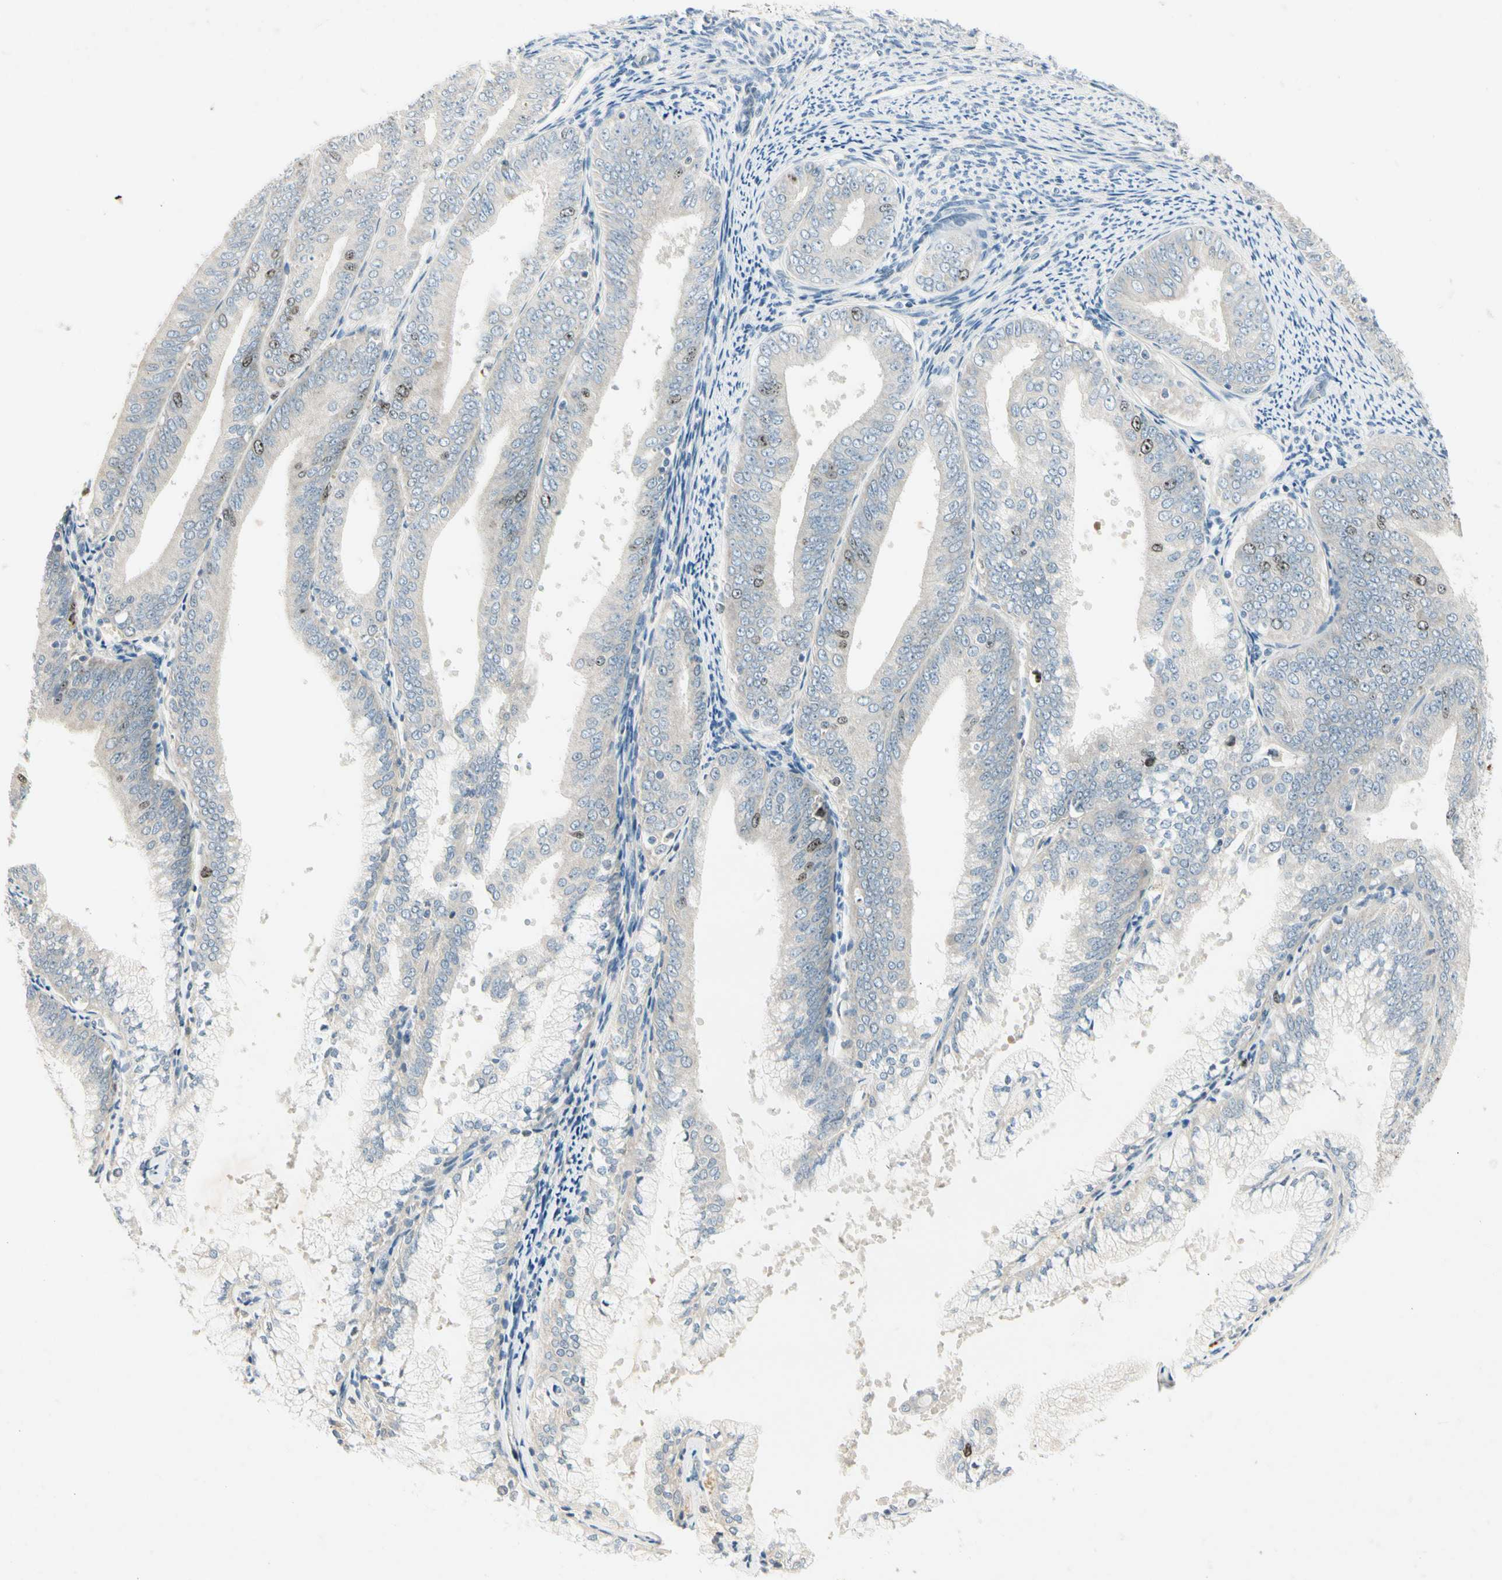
{"staining": {"intensity": "moderate", "quantity": "<25%", "location": "nuclear"}, "tissue": "endometrial cancer", "cell_type": "Tumor cells", "image_type": "cancer", "snomed": [{"axis": "morphology", "description": "Adenocarcinoma, NOS"}, {"axis": "topography", "description": "Endometrium"}], "caption": "Immunohistochemistry (IHC) (DAB (3,3'-diaminobenzidine)) staining of human endometrial adenocarcinoma shows moderate nuclear protein staining in approximately <25% of tumor cells.", "gene": "PITX1", "patient": {"sex": "female", "age": 63}}